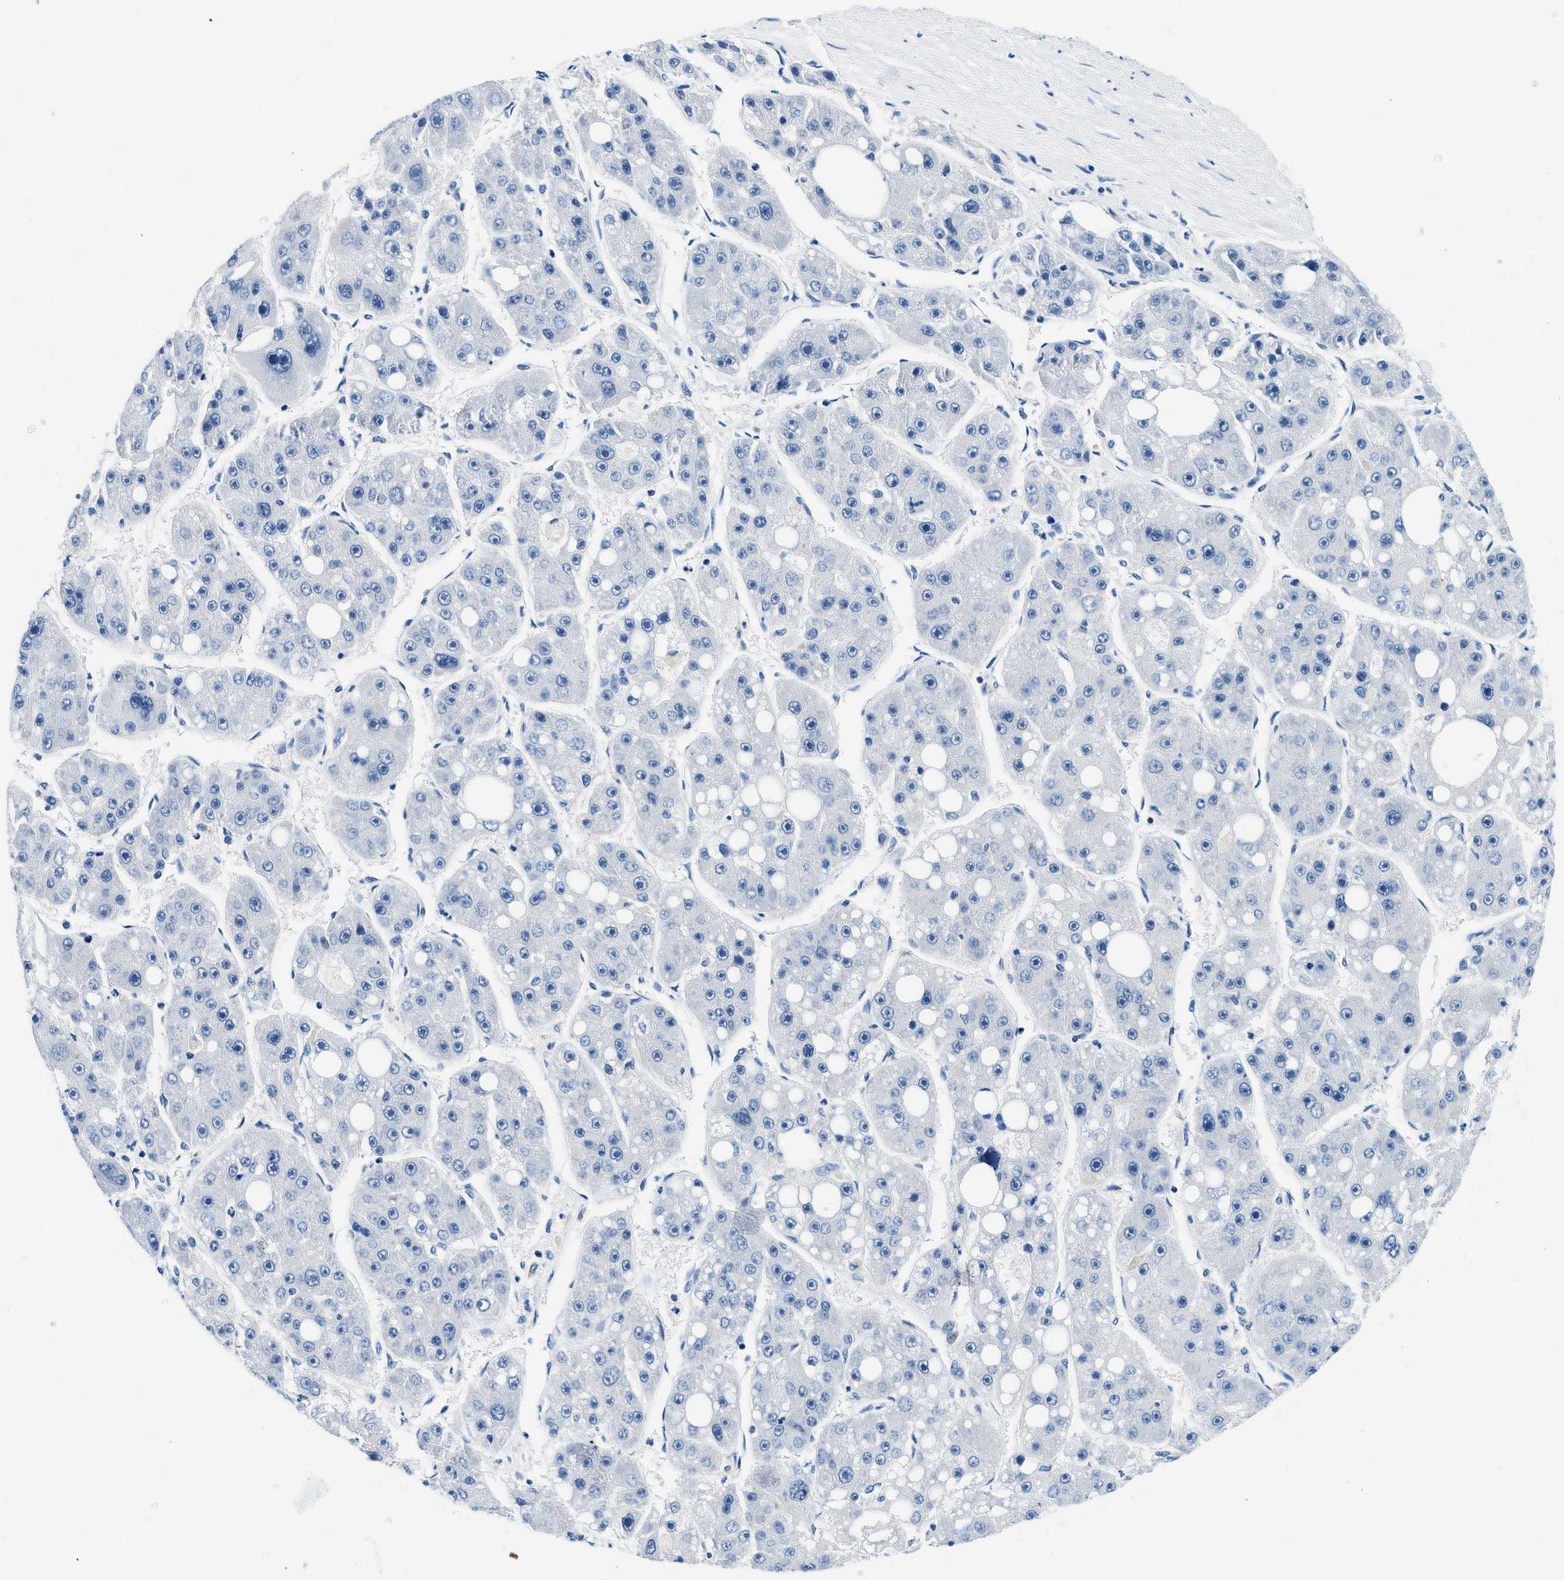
{"staining": {"intensity": "negative", "quantity": "none", "location": "none"}, "tissue": "liver cancer", "cell_type": "Tumor cells", "image_type": "cancer", "snomed": [{"axis": "morphology", "description": "Carcinoma, Hepatocellular, NOS"}, {"axis": "topography", "description": "Liver"}], "caption": "Protein analysis of hepatocellular carcinoma (liver) shows no significant positivity in tumor cells. The staining was performed using DAB to visualize the protein expression in brown, while the nuclei were stained in blue with hematoxylin (Magnification: 20x).", "gene": "GSTM3", "patient": {"sex": "female", "age": 61}}